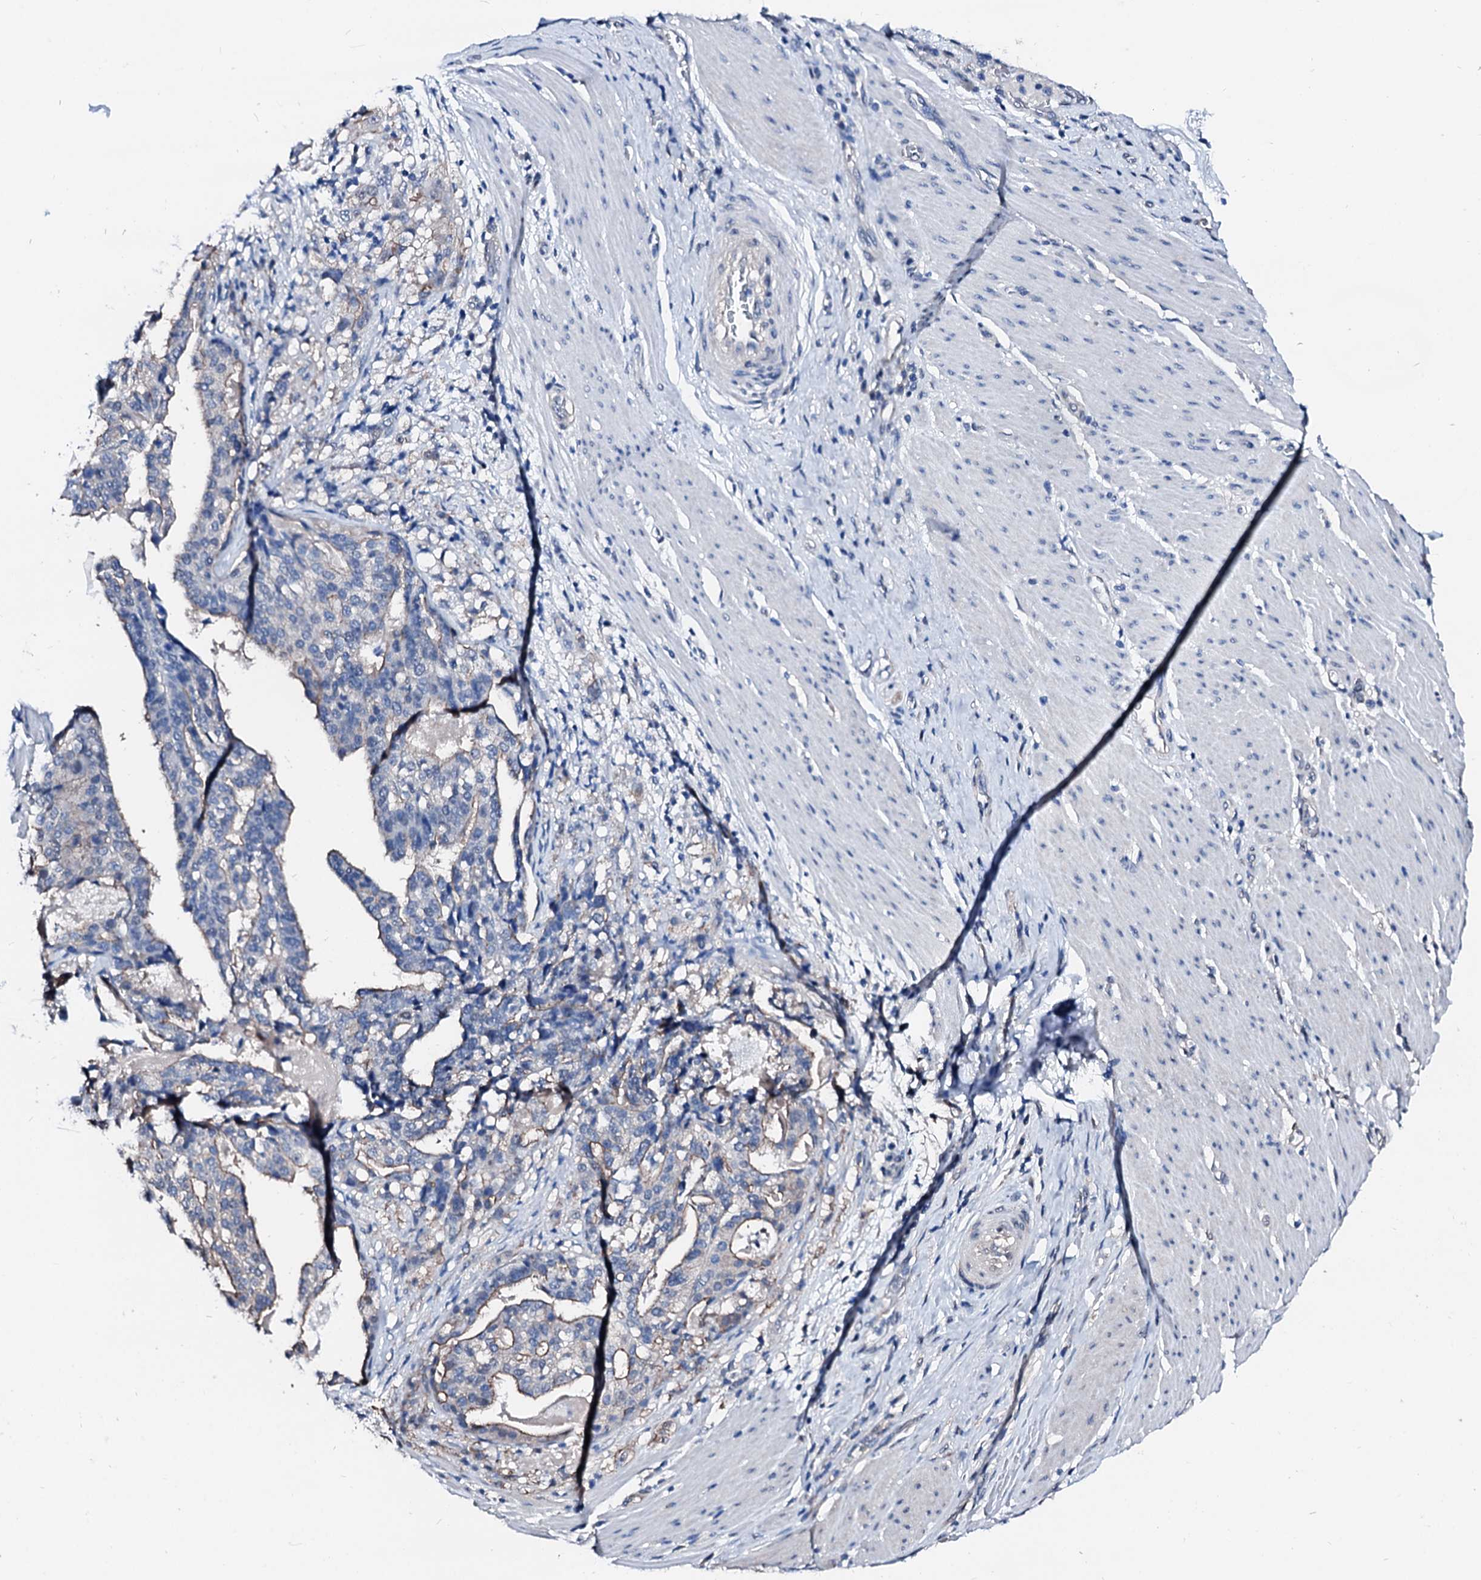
{"staining": {"intensity": "weak", "quantity": "<25%", "location": "cytoplasmic/membranous"}, "tissue": "stomach cancer", "cell_type": "Tumor cells", "image_type": "cancer", "snomed": [{"axis": "morphology", "description": "Adenocarcinoma, NOS"}, {"axis": "topography", "description": "Stomach"}], "caption": "This is a histopathology image of IHC staining of stomach adenocarcinoma, which shows no expression in tumor cells.", "gene": "CSN2", "patient": {"sex": "male", "age": 48}}